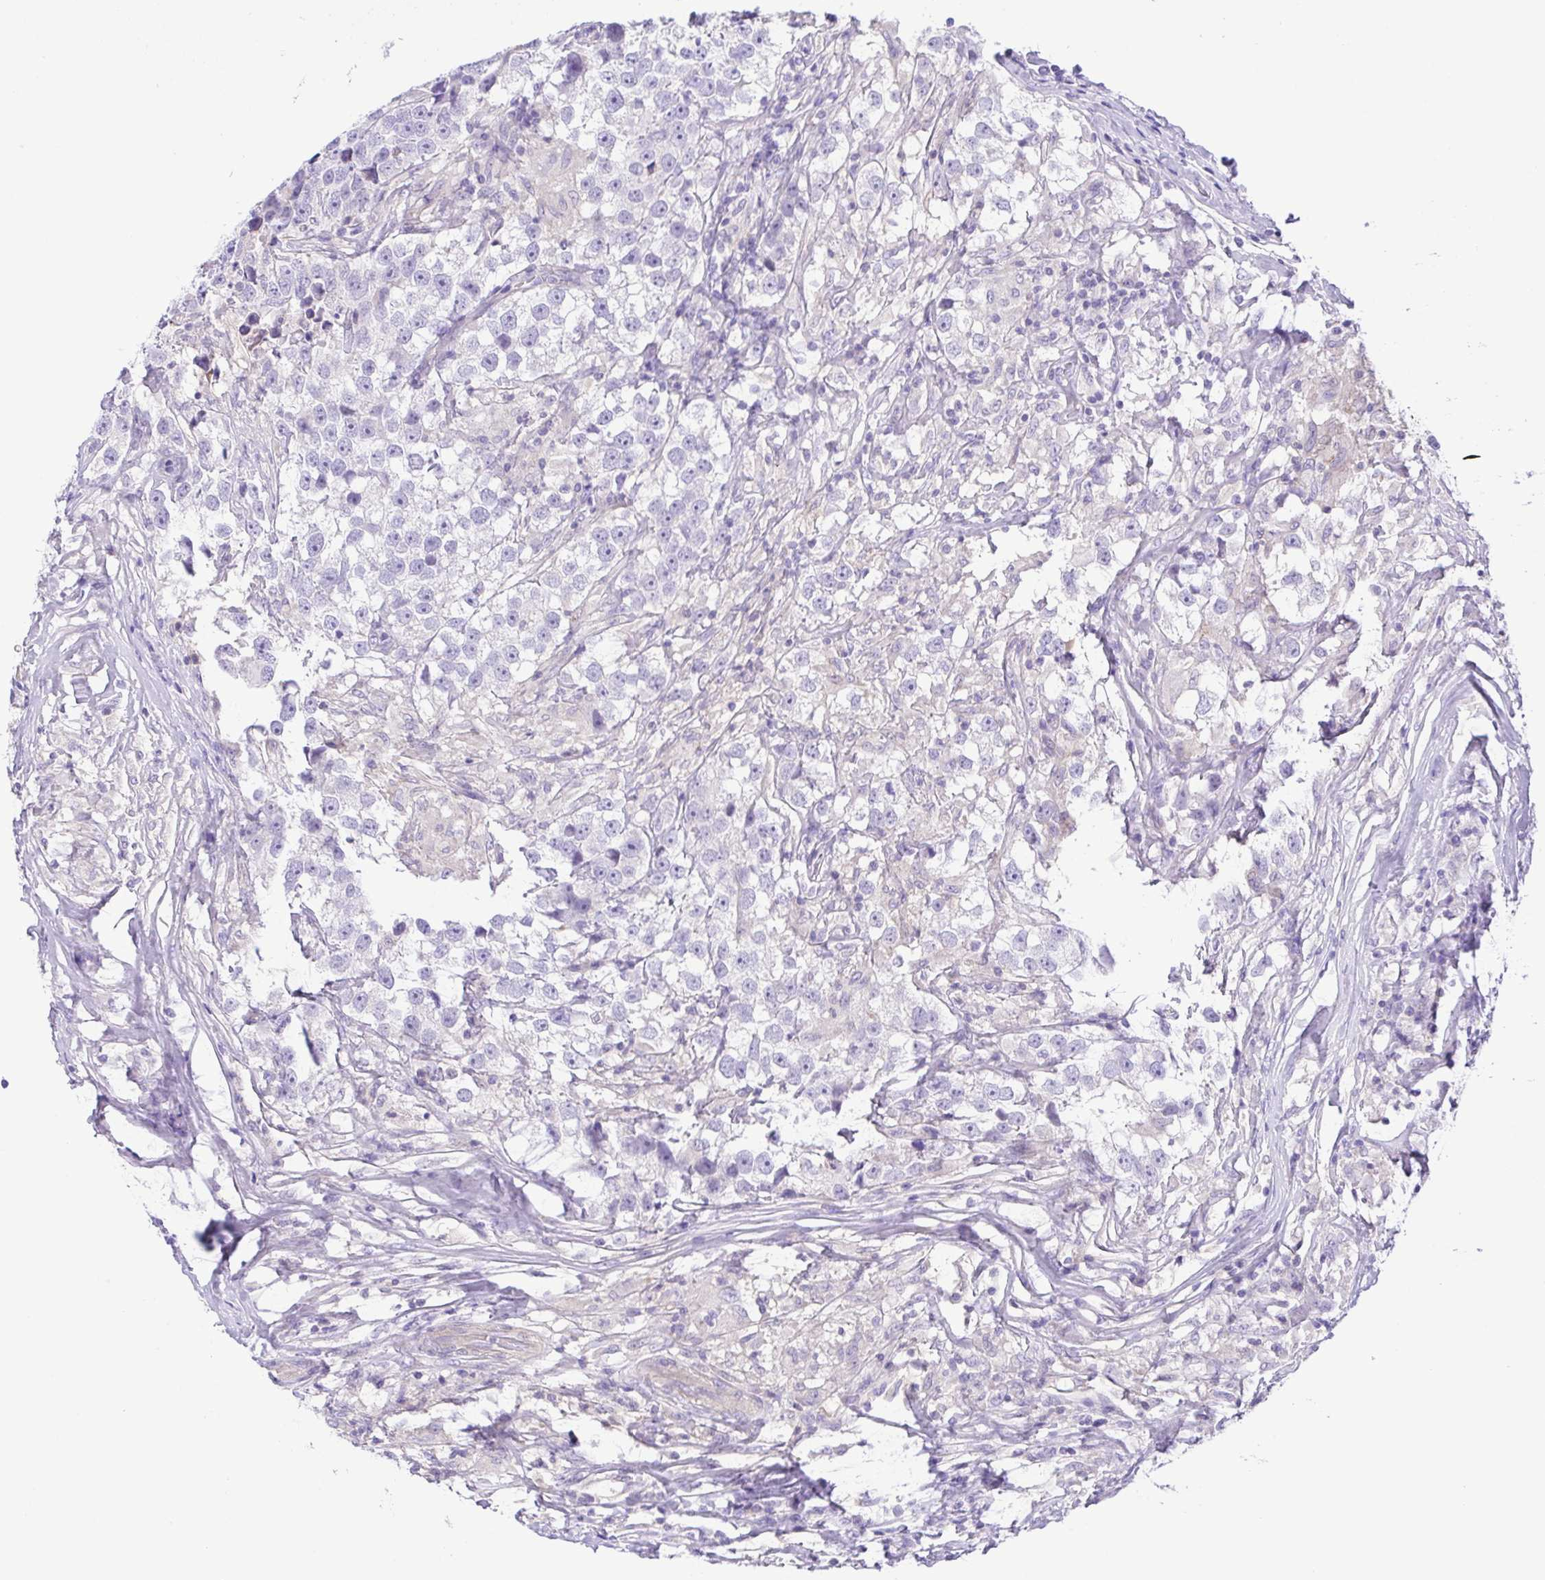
{"staining": {"intensity": "negative", "quantity": "none", "location": "none"}, "tissue": "testis cancer", "cell_type": "Tumor cells", "image_type": "cancer", "snomed": [{"axis": "morphology", "description": "Seminoma, NOS"}, {"axis": "topography", "description": "Testis"}], "caption": "High power microscopy image of an IHC image of testis cancer (seminoma), revealing no significant expression in tumor cells.", "gene": "ISM2", "patient": {"sex": "male", "age": 46}}